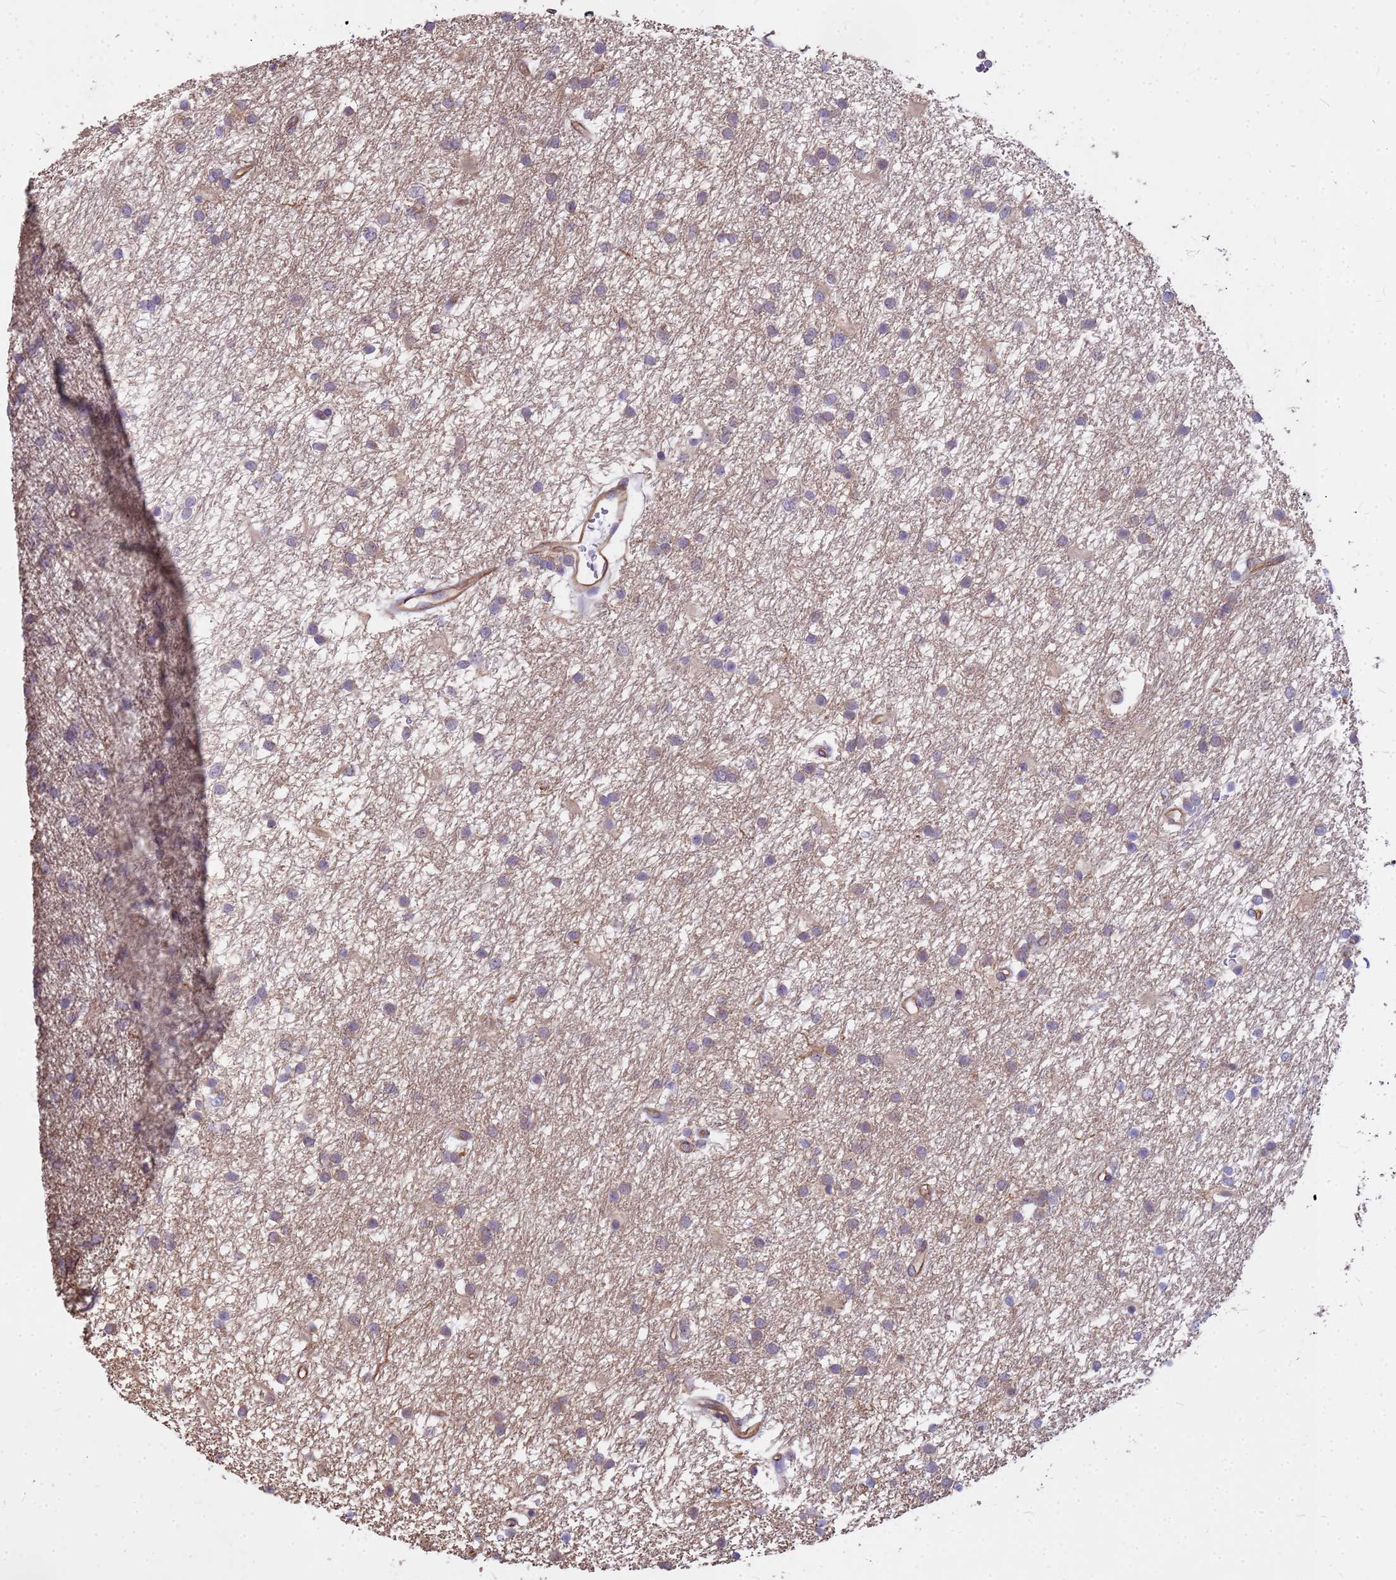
{"staining": {"intensity": "weak", "quantity": ">75%", "location": "cytoplasmic/membranous"}, "tissue": "glioma", "cell_type": "Tumor cells", "image_type": "cancer", "snomed": [{"axis": "morphology", "description": "Glioma, malignant, High grade"}, {"axis": "topography", "description": "Brain"}], "caption": "There is low levels of weak cytoplasmic/membranous staining in tumor cells of high-grade glioma (malignant), as demonstrated by immunohistochemical staining (brown color).", "gene": "TCEAL3", "patient": {"sex": "male", "age": 77}}